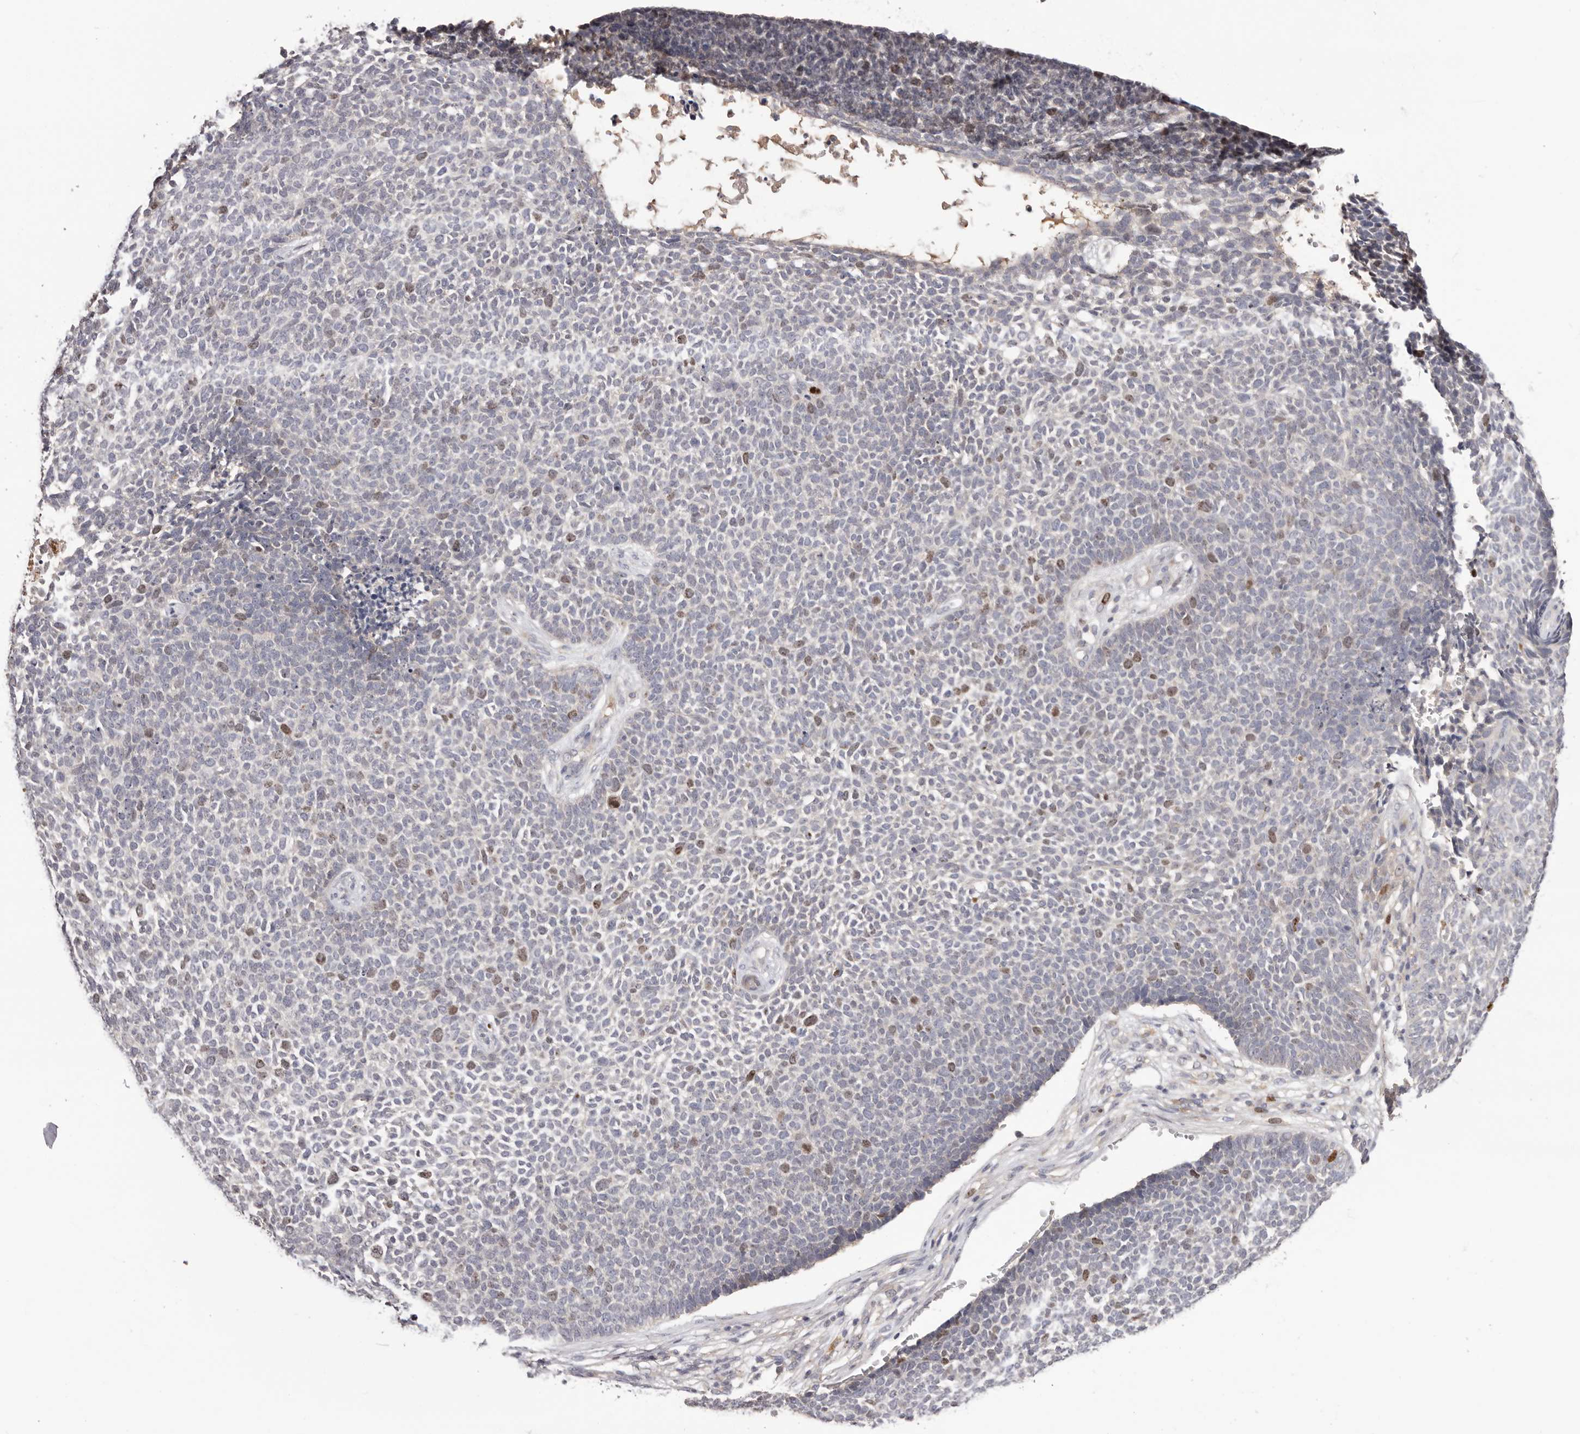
{"staining": {"intensity": "moderate", "quantity": "<25%", "location": "nuclear"}, "tissue": "skin cancer", "cell_type": "Tumor cells", "image_type": "cancer", "snomed": [{"axis": "morphology", "description": "Basal cell carcinoma"}, {"axis": "topography", "description": "Skin"}], "caption": "The image shows staining of basal cell carcinoma (skin), revealing moderate nuclear protein positivity (brown color) within tumor cells.", "gene": "CCDC190", "patient": {"sex": "female", "age": 84}}